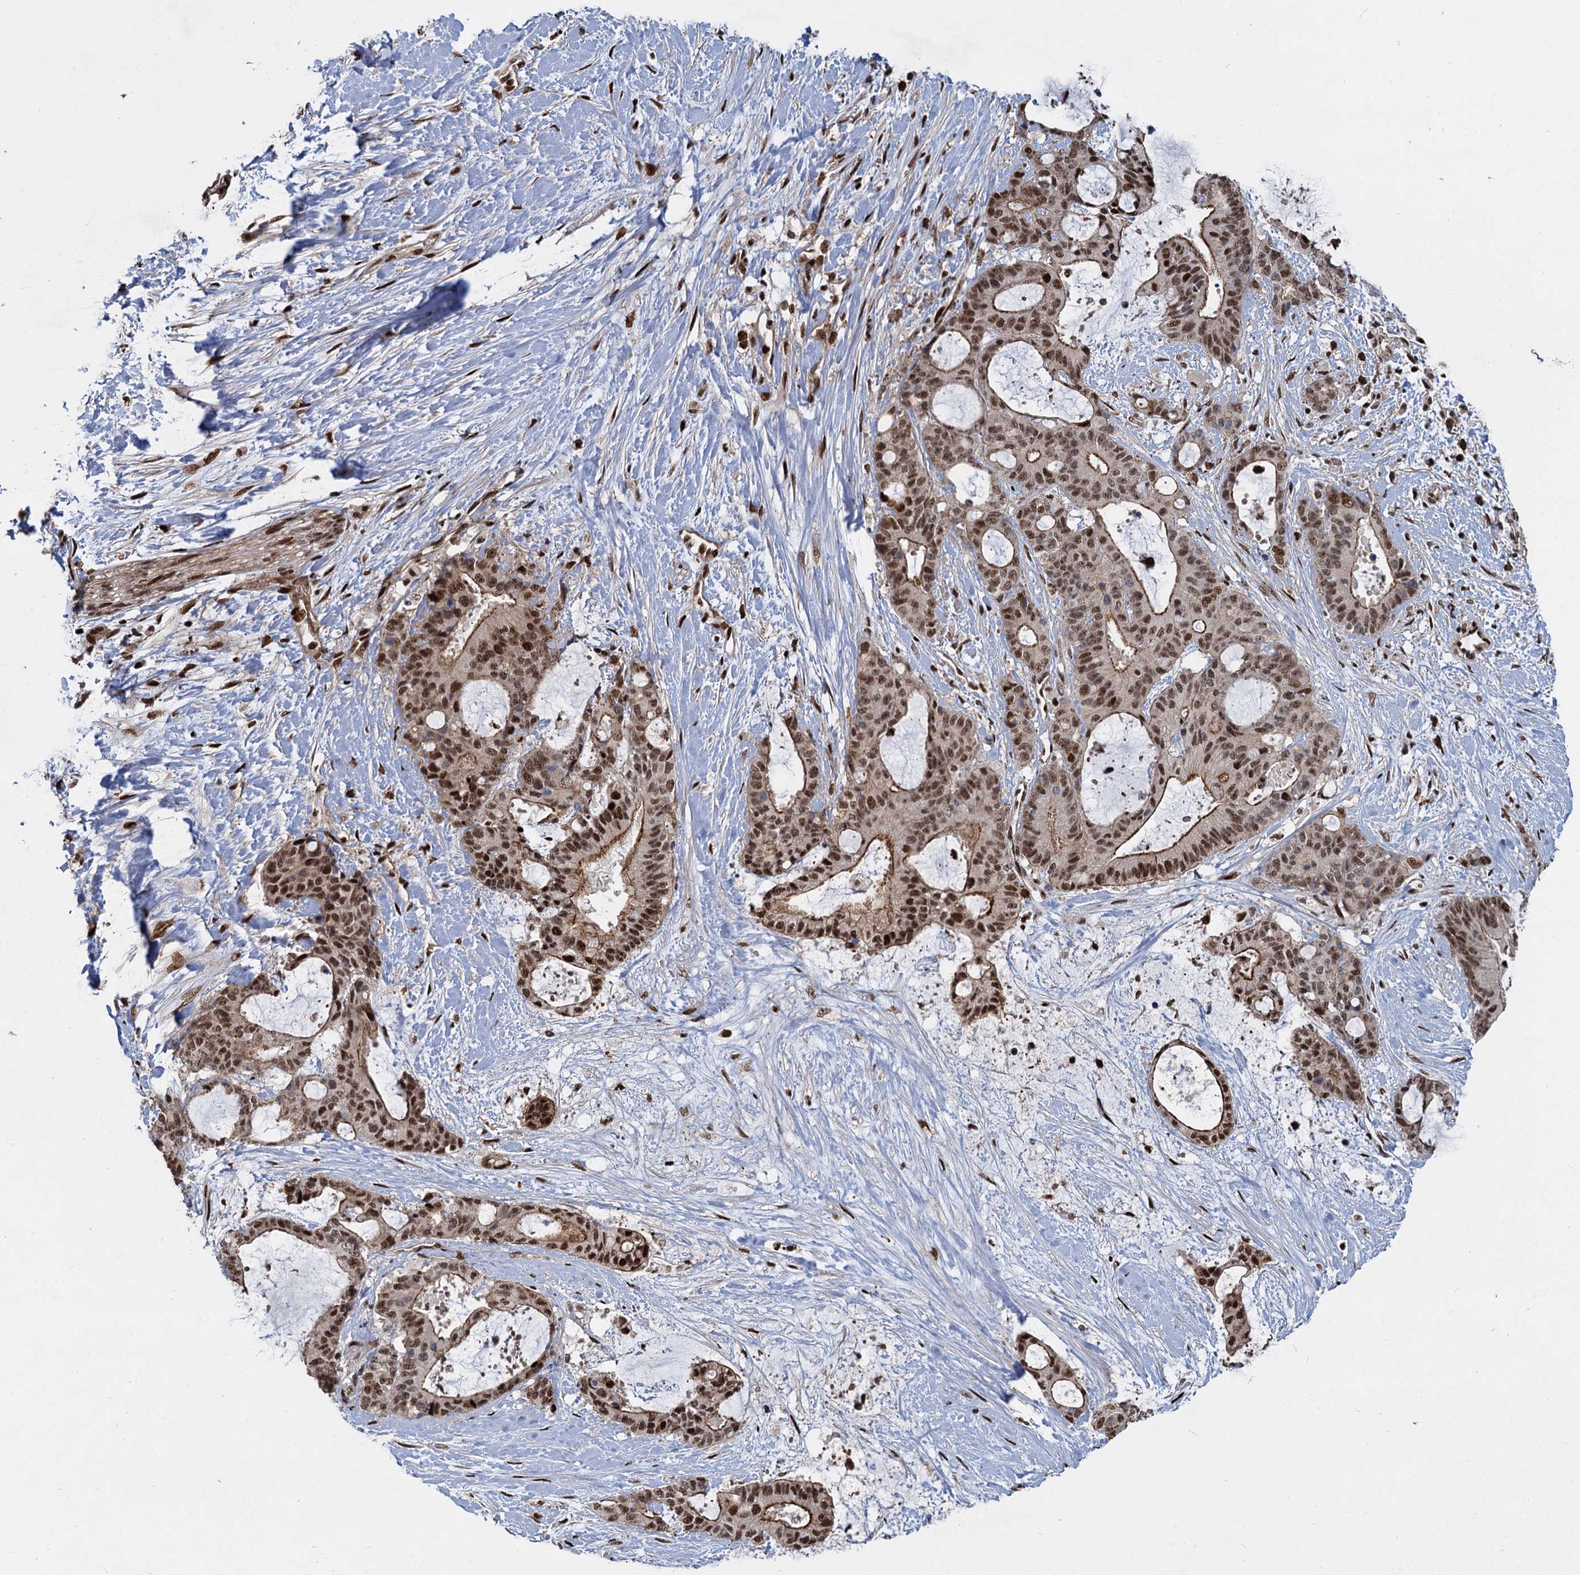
{"staining": {"intensity": "moderate", "quantity": ">75%", "location": "cytoplasmic/membranous,nuclear"}, "tissue": "liver cancer", "cell_type": "Tumor cells", "image_type": "cancer", "snomed": [{"axis": "morphology", "description": "Normal tissue, NOS"}, {"axis": "morphology", "description": "Cholangiocarcinoma"}, {"axis": "topography", "description": "Liver"}, {"axis": "topography", "description": "Peripheral nerve tissue"}], "caption": "Tumor cells demonstrate medium levels of moderate cytoplasmic/membranous and nuclear expression in approximately >75% of cells in cholangiocarcinoma (liver).", "gene": "ANKRD49", "patient": {"sex": "female", "age": 73}}